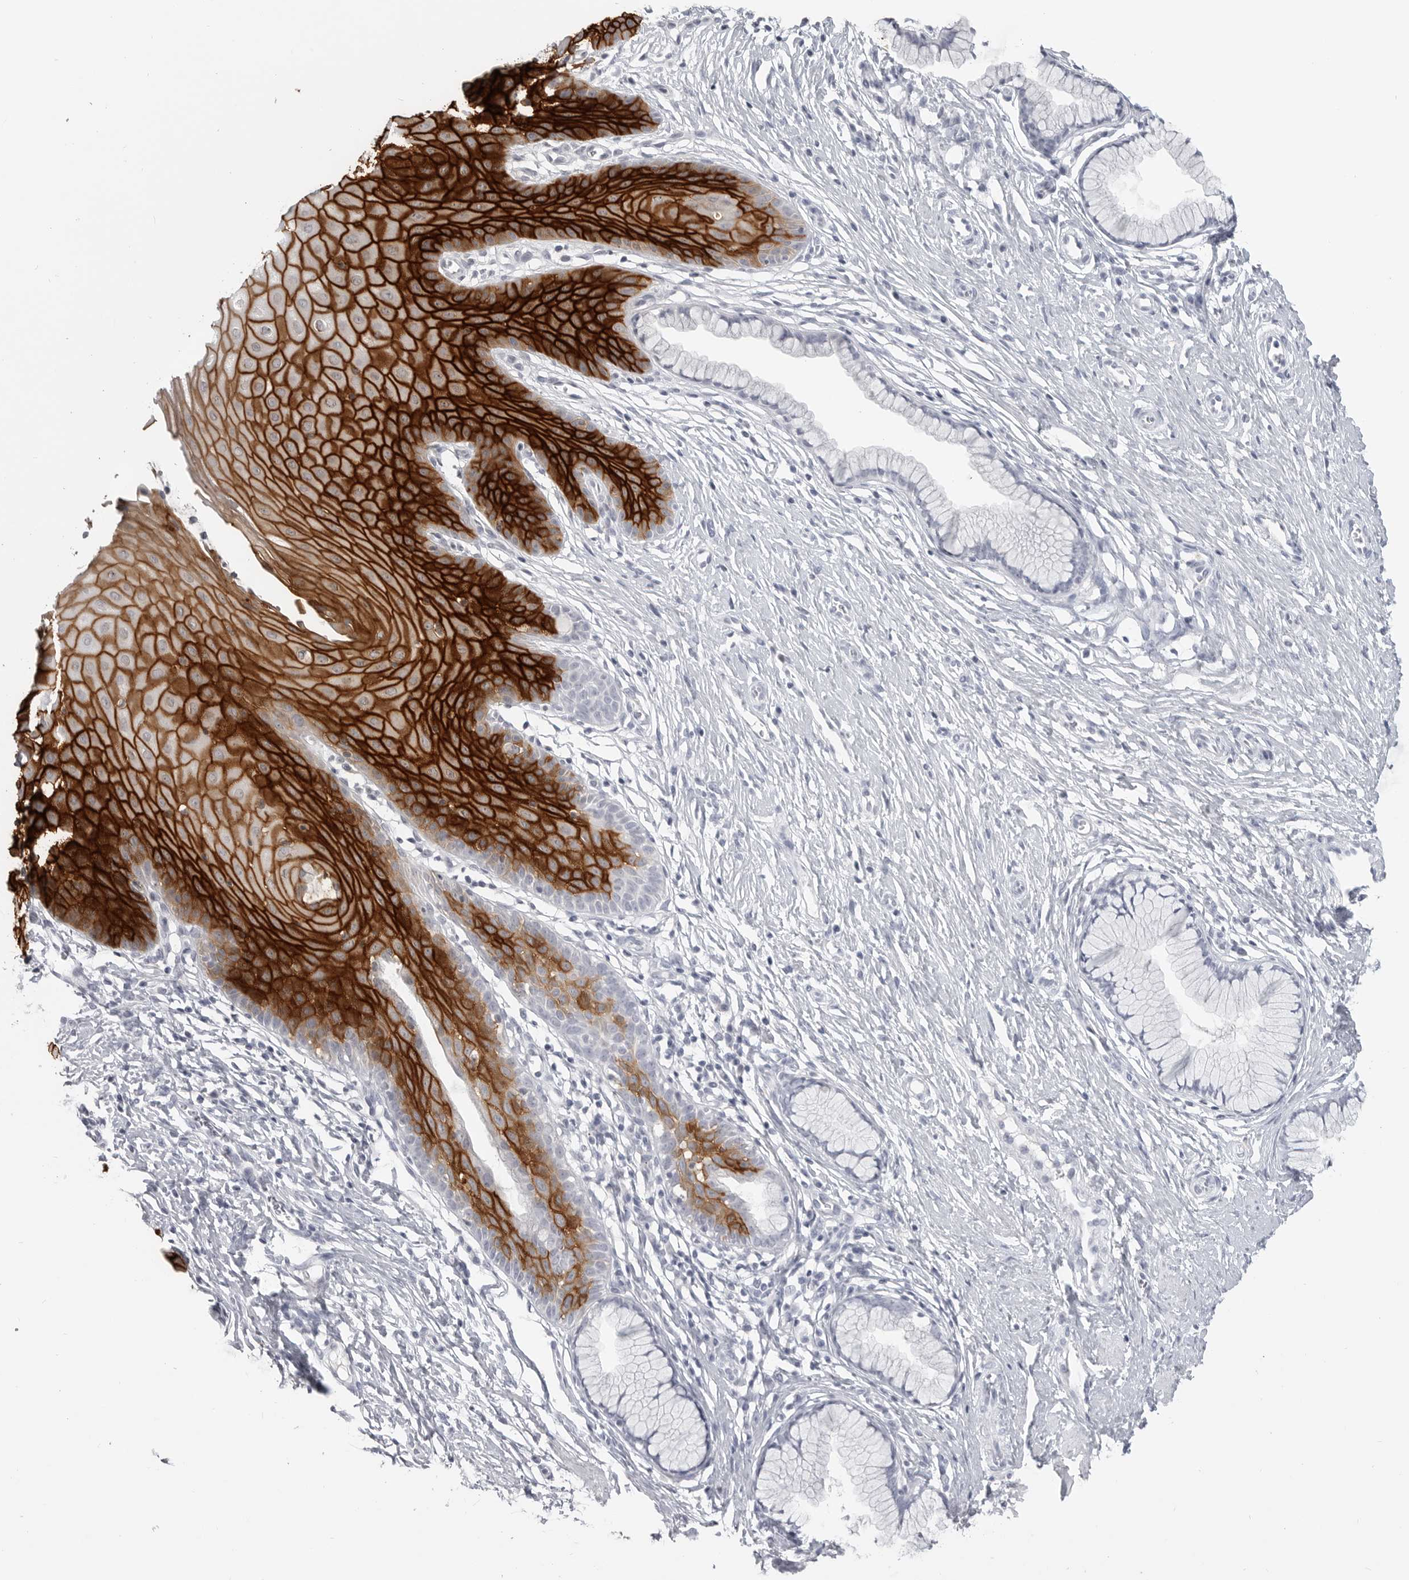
{"staining": {"intensity": "negative", "quantity": "none", "location": "none"}, "tissue": "cervix", "cell_type": "Glandular cells", "image_type": "normal", "snomed": [{"axis": "morphology", "description": "Normal tissue, NOS"}, {"axis": "topography", "description": "Cervix"}], "caption": "Immunohistochemical staining of normal cervix reveals no significant staining in glandular cells. Nuclei are stained in blue.", "gene": "LY6D", "patient": {"sex": "female", "age": 36}}